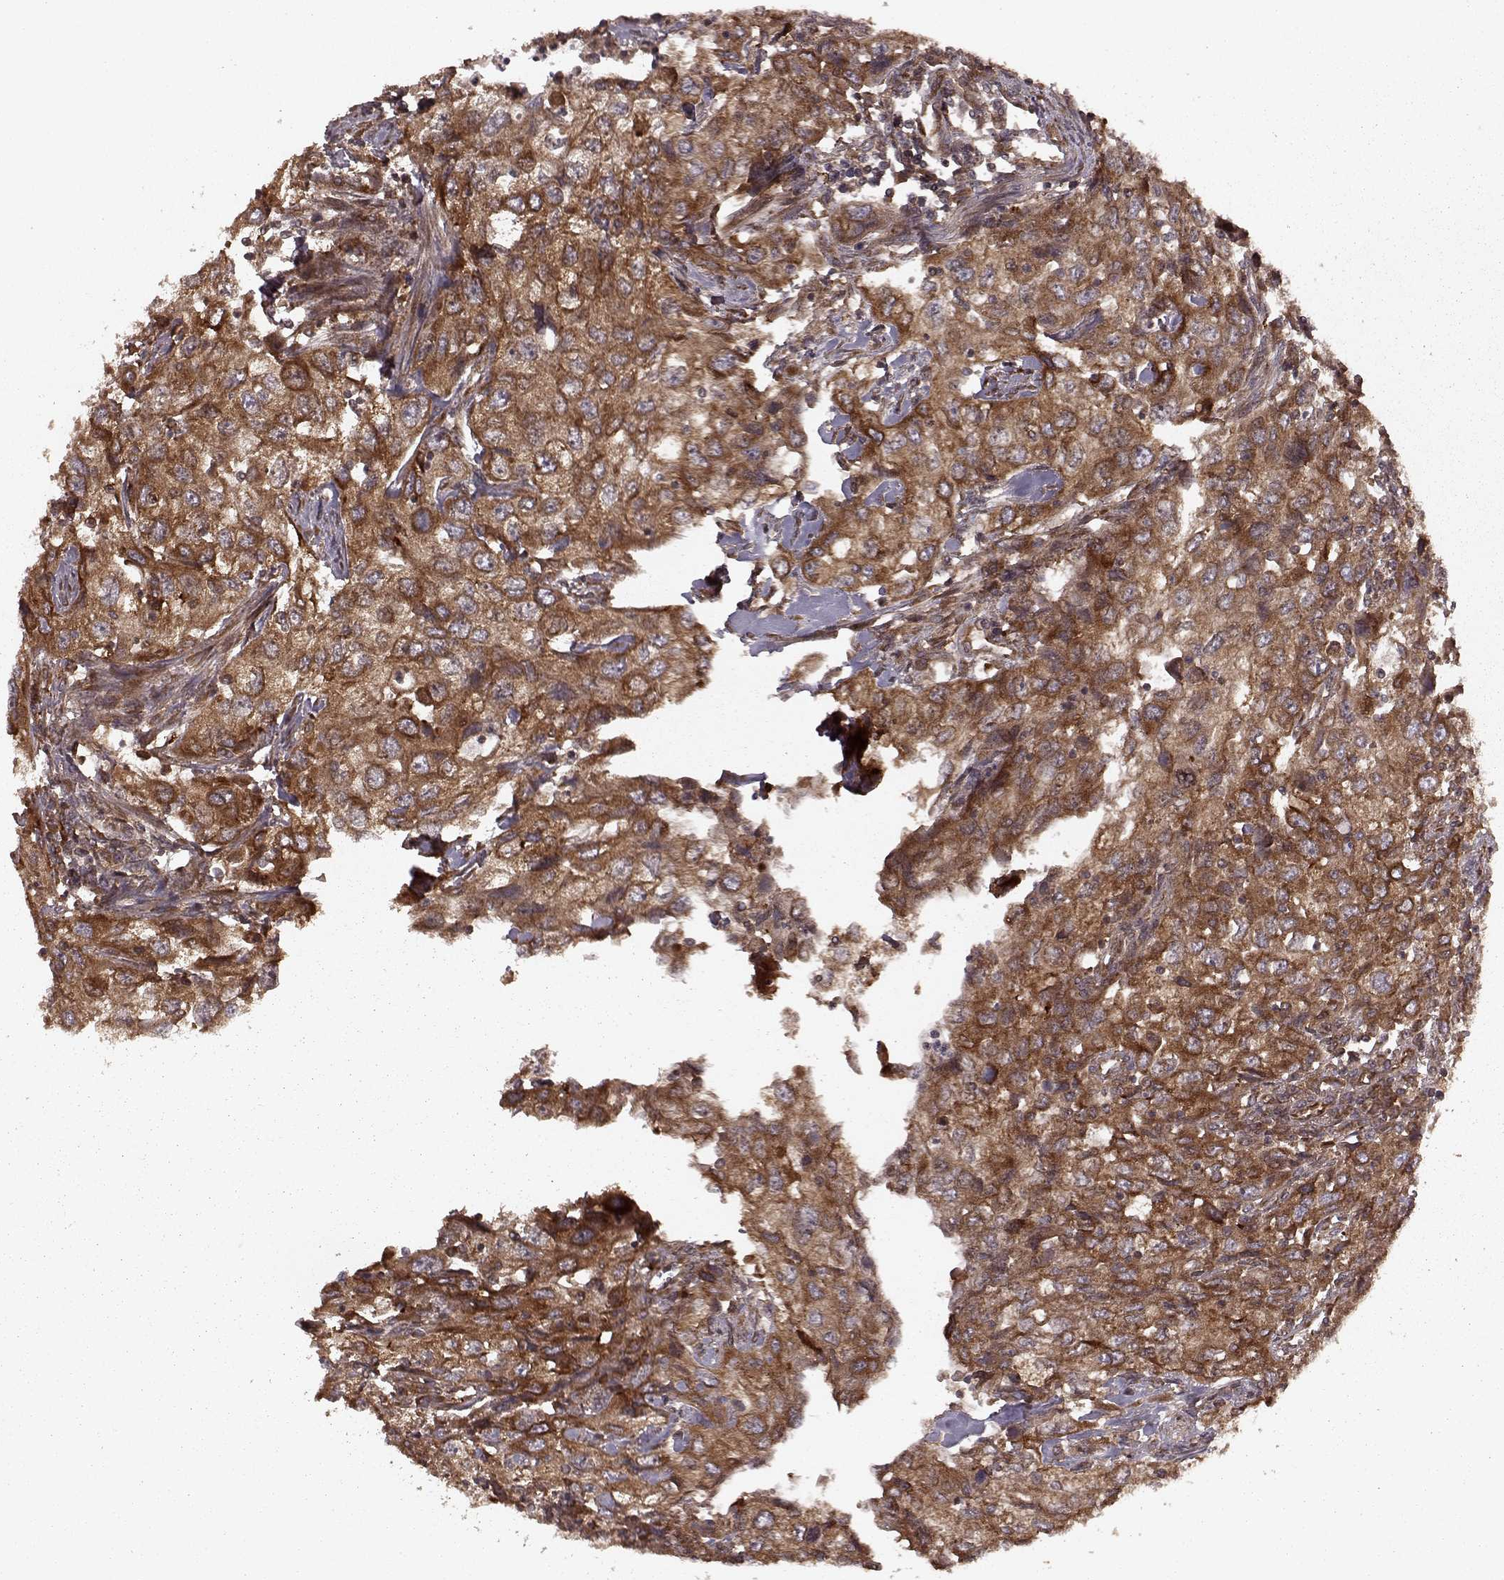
{"staining": {"intensity": "strong", "quantity": ">75%", "location": "cytoplasmic/membranous"}, "tissue": "urothelial cancer", "cell_type": "Tumor cells", "image_type": "cancer", "snomed": [{"axis": "morphology", "description": "Urothelial carcinoma, High grade"}, {"axis": "topography", "description": "Urinary bladder"}], "caption": "The immunohistochemical stain highlights strong cytoplasmic/membranous expression in tumor cells of high-grade urothelial carcinoma tissue.", "gene": "AGPAT1", "patient": {"sex": "male", "age": 76}}